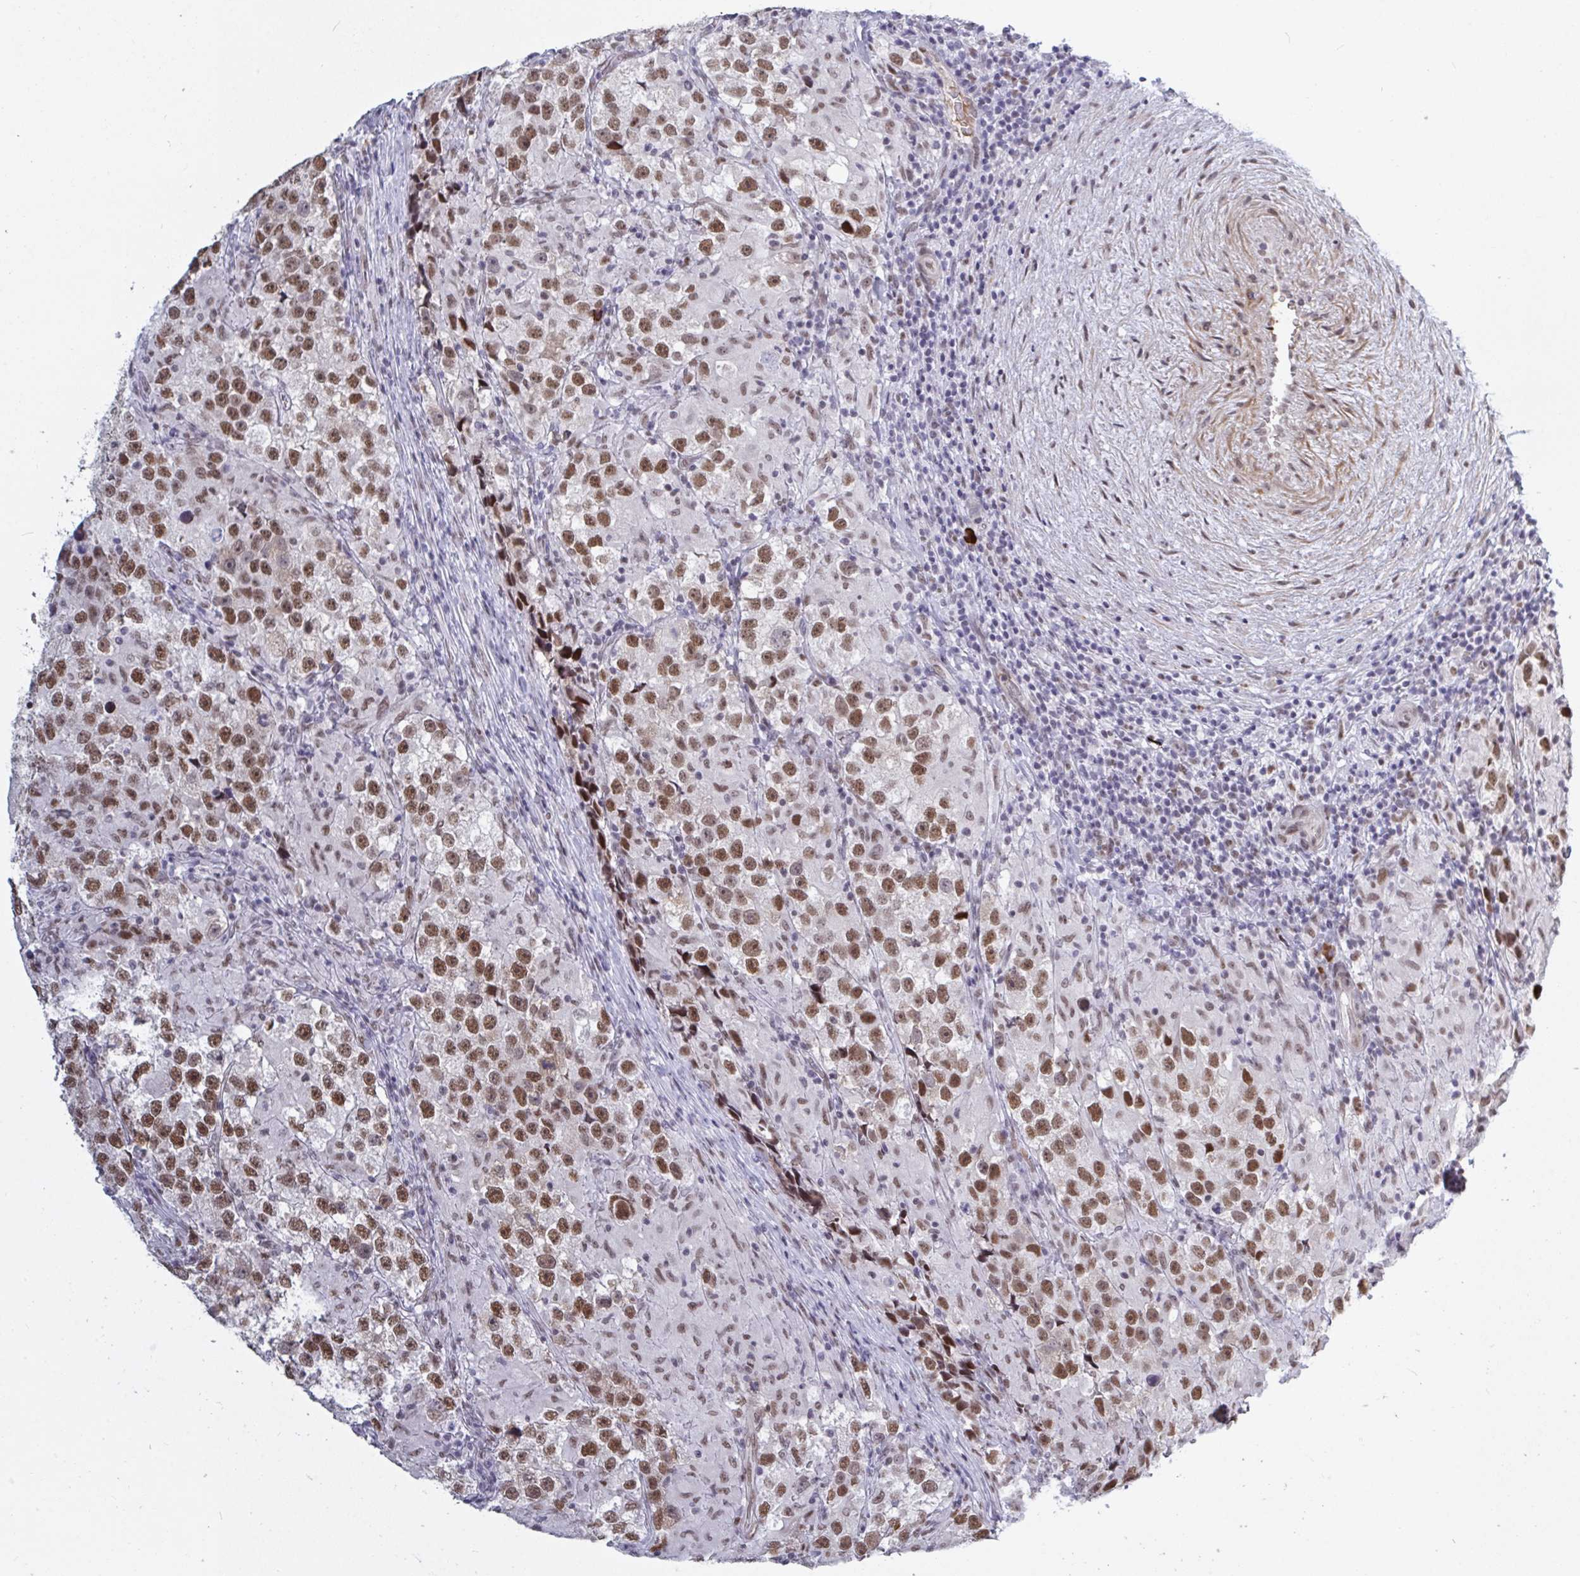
{"staining": {"intensity": "moderate", "quantity": ">75%", "location": "nuclear"}, "tissue": "testis cancer", "cell_type": "Tumor cells", "image_type": "cancer", "snomed": [{"axis": "morphology", "description": "Seminoma, NOS"}, {"axis": "topography", "description": "Testis"}], "caption": "A brown stain labels moderate nuclear positivity of a protein in human testis cancer (seminoma) tumor cells.", "gene": "BCL7B", "patient": {"sex": "male", "age": 46}}